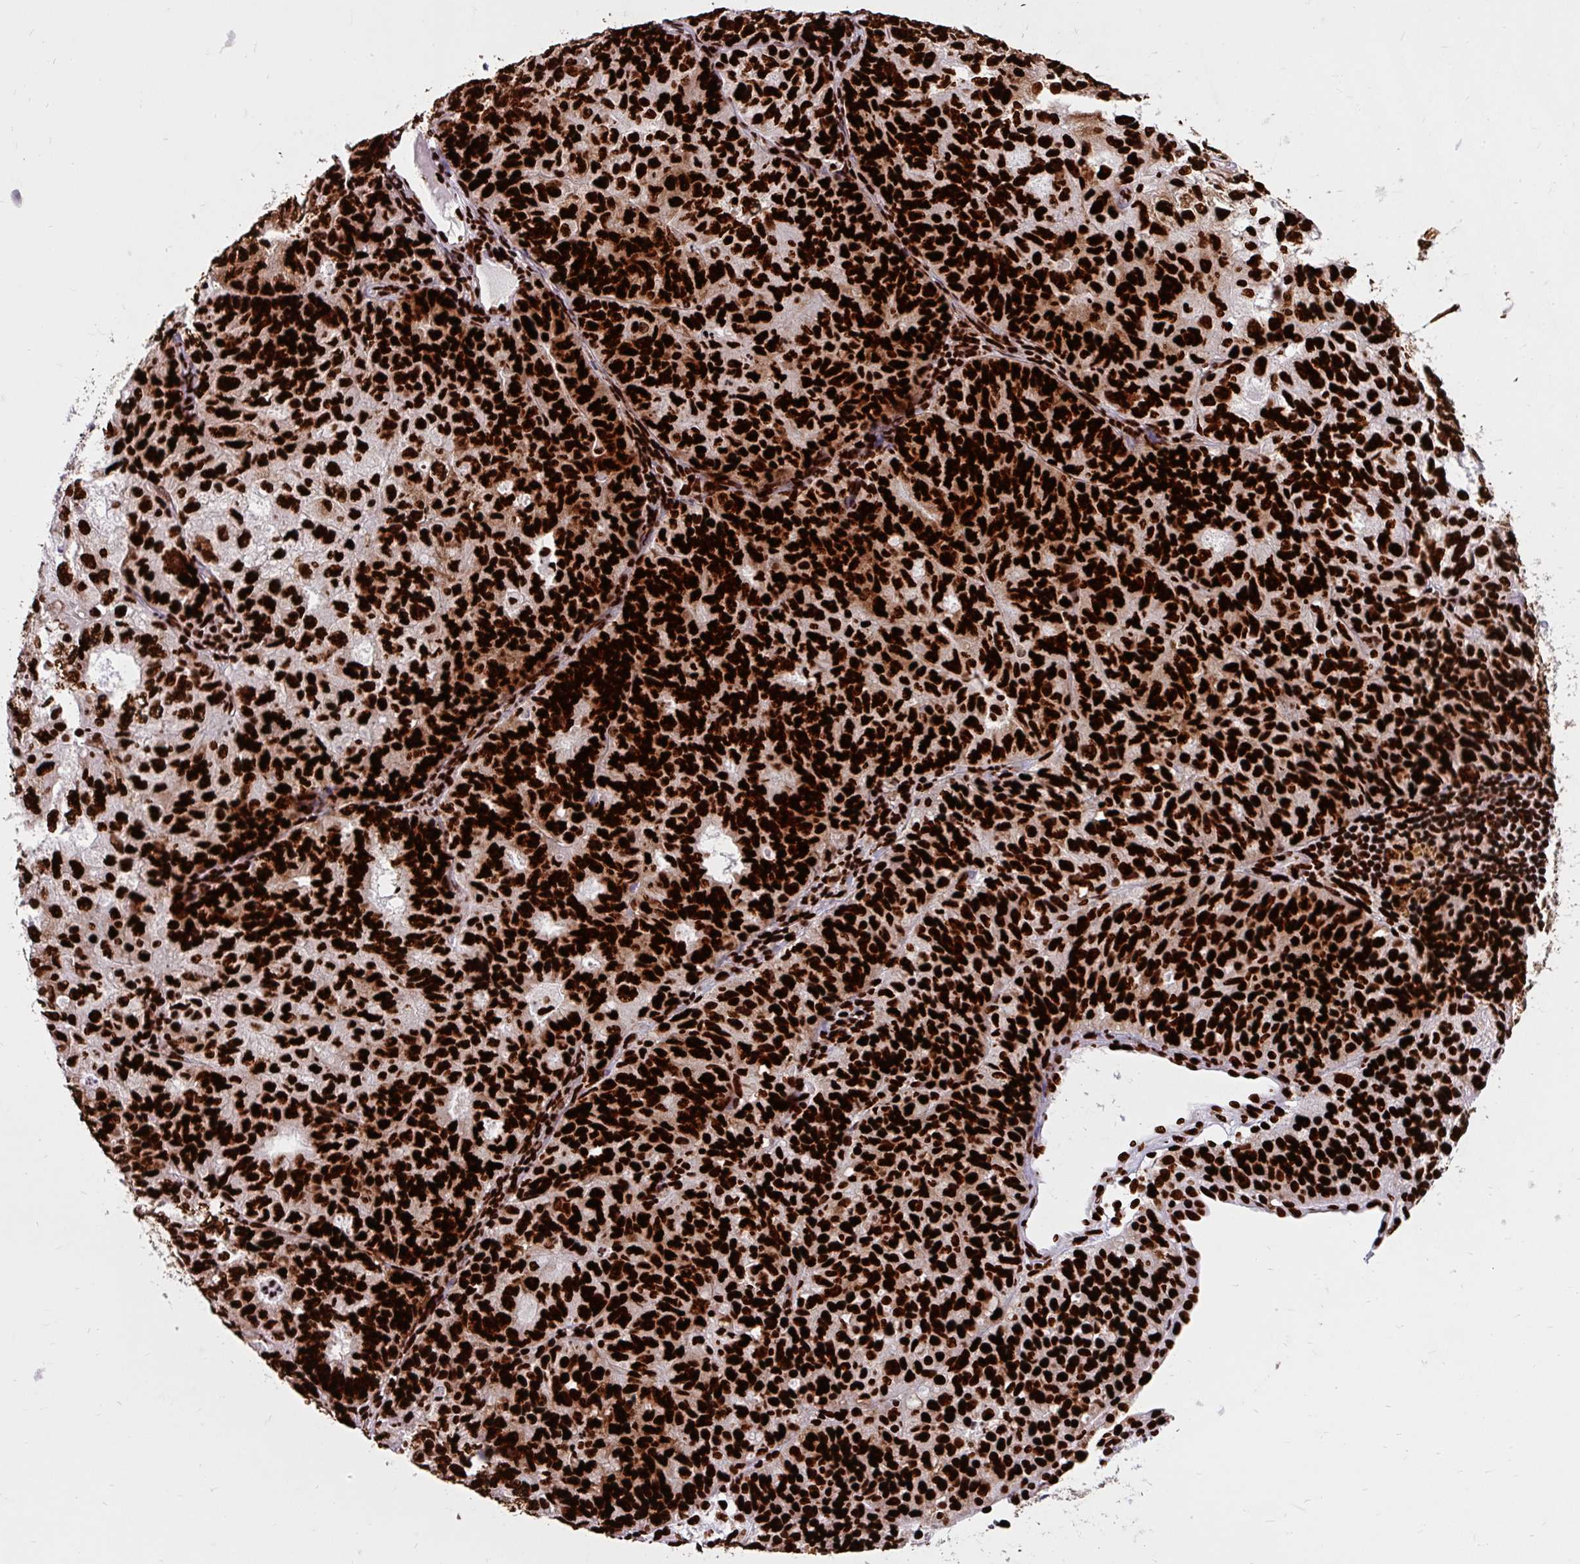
{"staining": {"intensity": "strong", "quantity": ">75%", "location": "nuclear"}, "tissue": "endometrial cancer", "cell_type": "Tumor cells", "image_type": "cancer", "snomed": [{"axis": "morphology", "description": "Adenocarcinoma, NOS"}, {"axis": "topography", "description": "Endometrium"}], "caption": "Endometrial adenocarcinoma stained with immunohistochemistry exhibits strong nuclear expression in approximately >75% of tumor cells.", "gene": "FUS", "patient": {"sex": "female", "age": 61}}